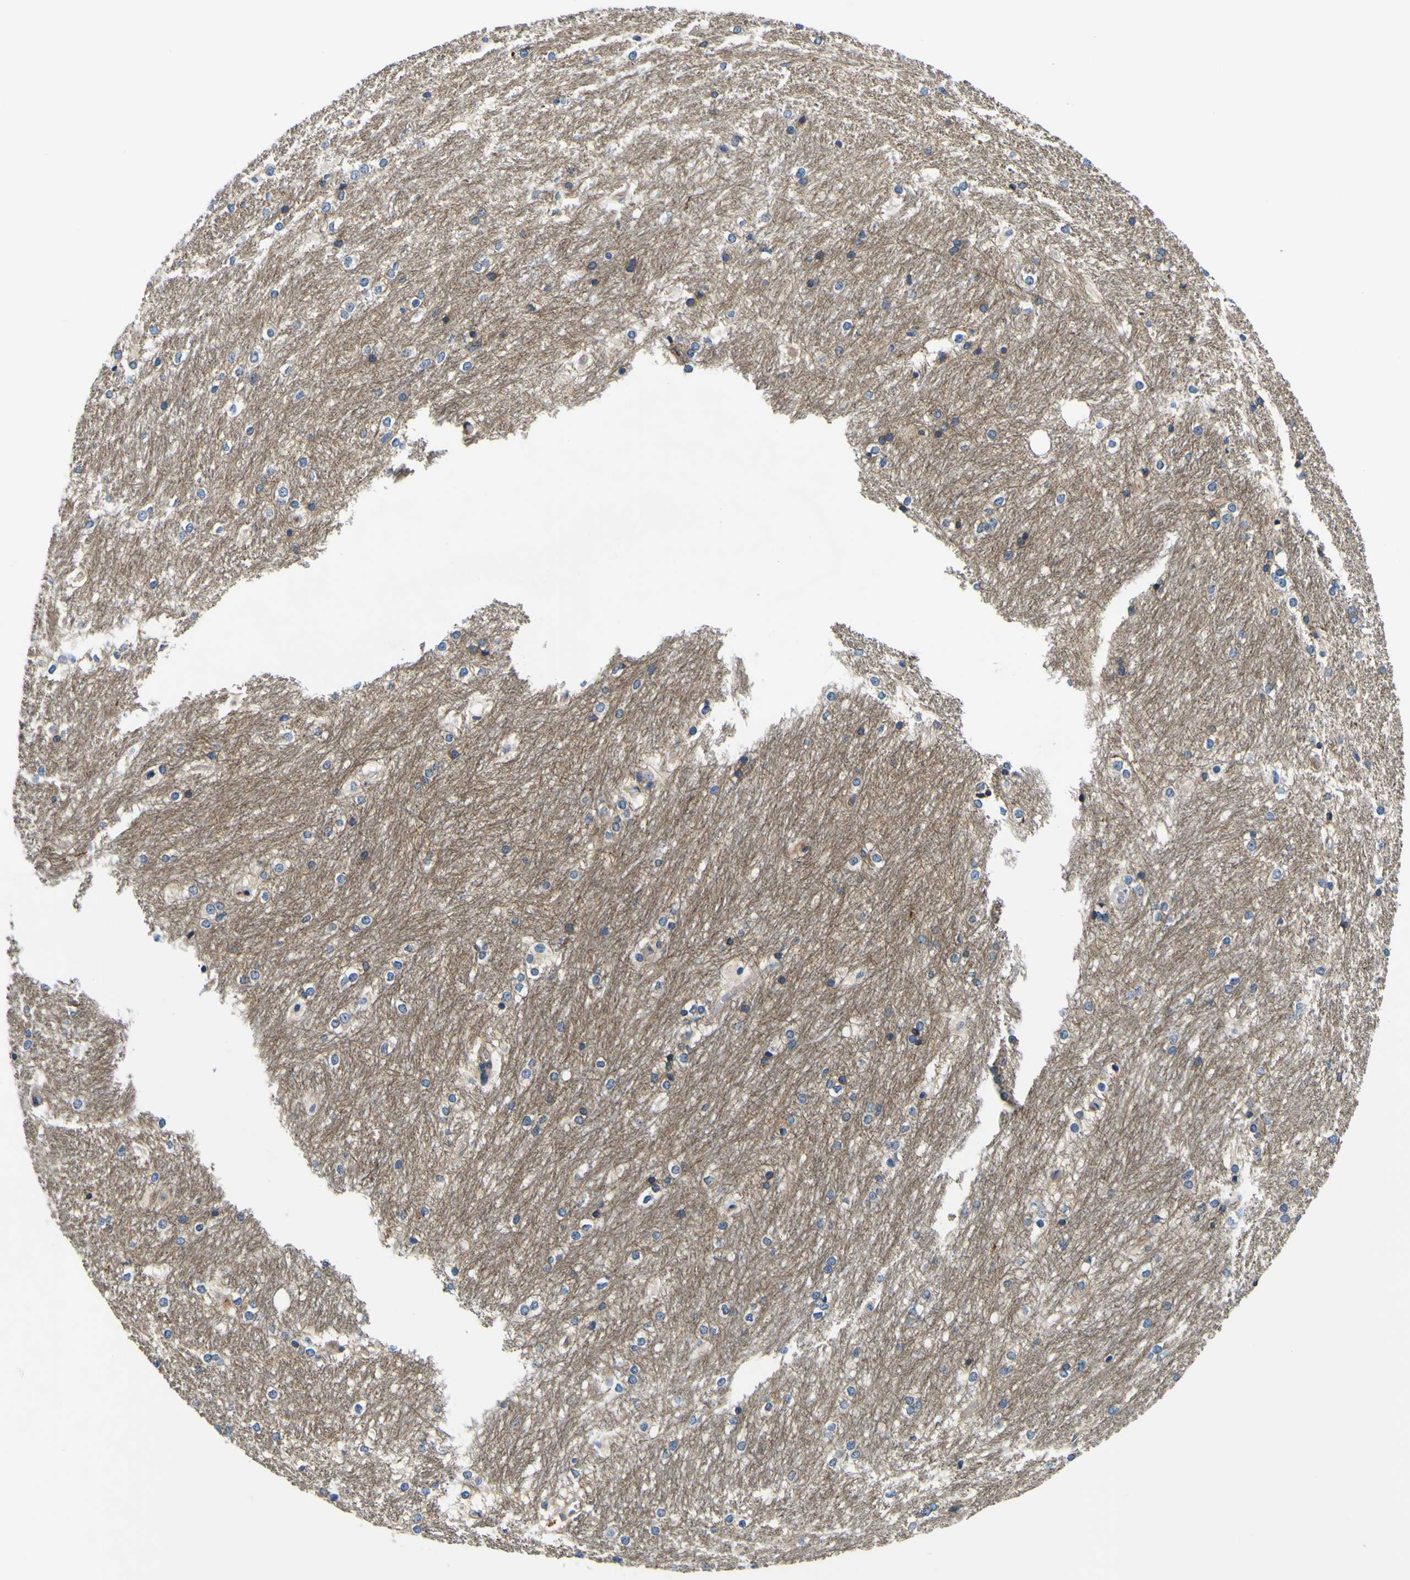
{"staining": {"intensity": "negative", "quantity": "none", "location": "none"}, "tissue": "caudate", "cell_type": "Glial cells", "image_type": "normal", "snomed": [{"axis": "morphology", "description": "Normal tissue, NOS"}, {"axis": "topography", "description": "Lateral ventricle wall"}], "caption": "A micrograph of caudate stained for a protein displays no brown staining in glial cells. (Stains: DAB IHC with hematoxylin counter stain, Microscopy: brightfield microscopy at high magnification).", "gene": "CLSTN1", "patient": {"sex": "female", "age": 19}}